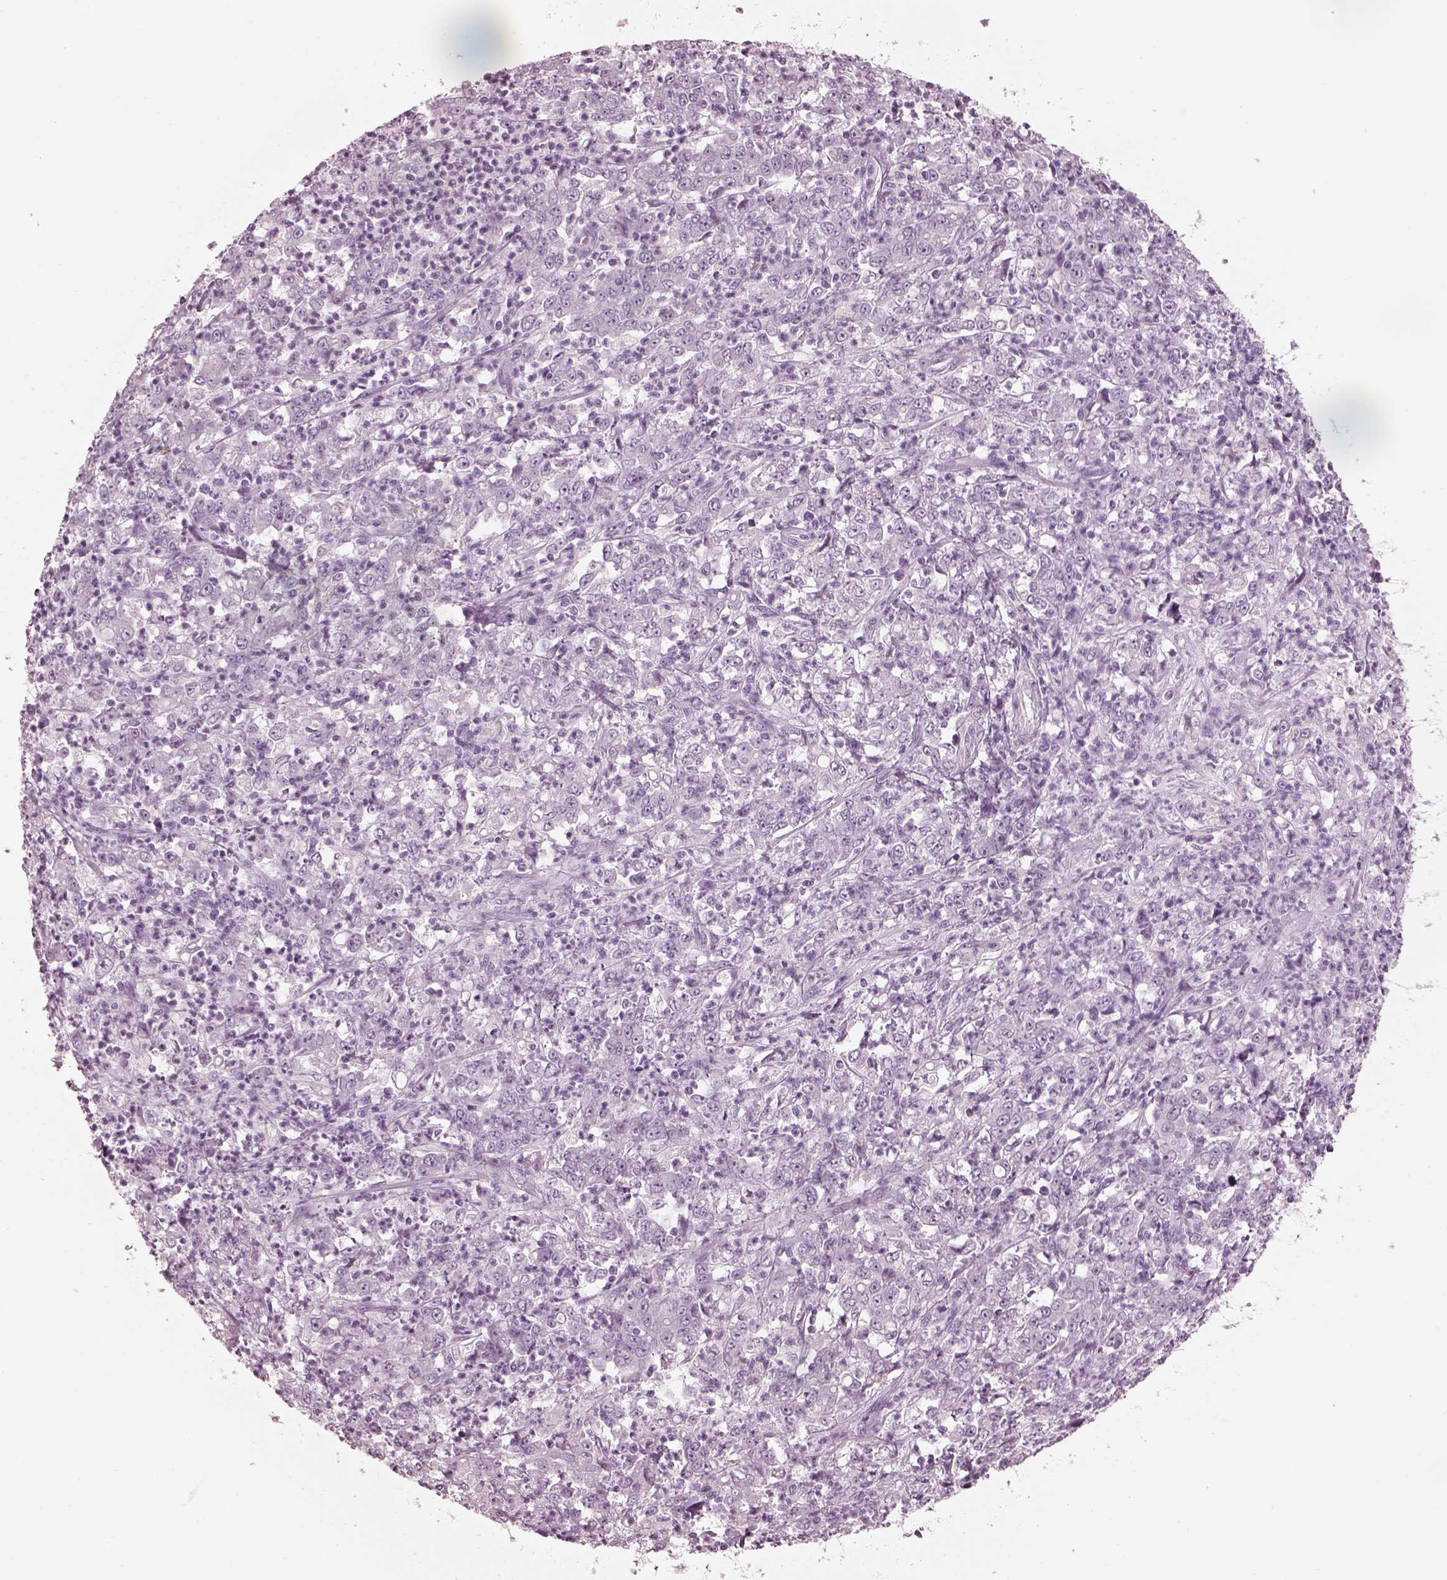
{"staining": {"intensity": "negative", "quantity": "none", "location": "none"}, "tissue": "stomach cancer", "cell_type": "Tumor cells", "image_type": "cancer", "snomed": [{"axis": "morphology", "description": "Adenocarcinoma, NOS"}, {"axis": "topography", "description": "Stomach, lower"}], "caption": "Photomicrograph shows no protein staining in tumor cells of adenocarcinoma (stomach) tissue.", "gene": "KRTAP24-1", "patient": {"sex": "female", "age": 71}}